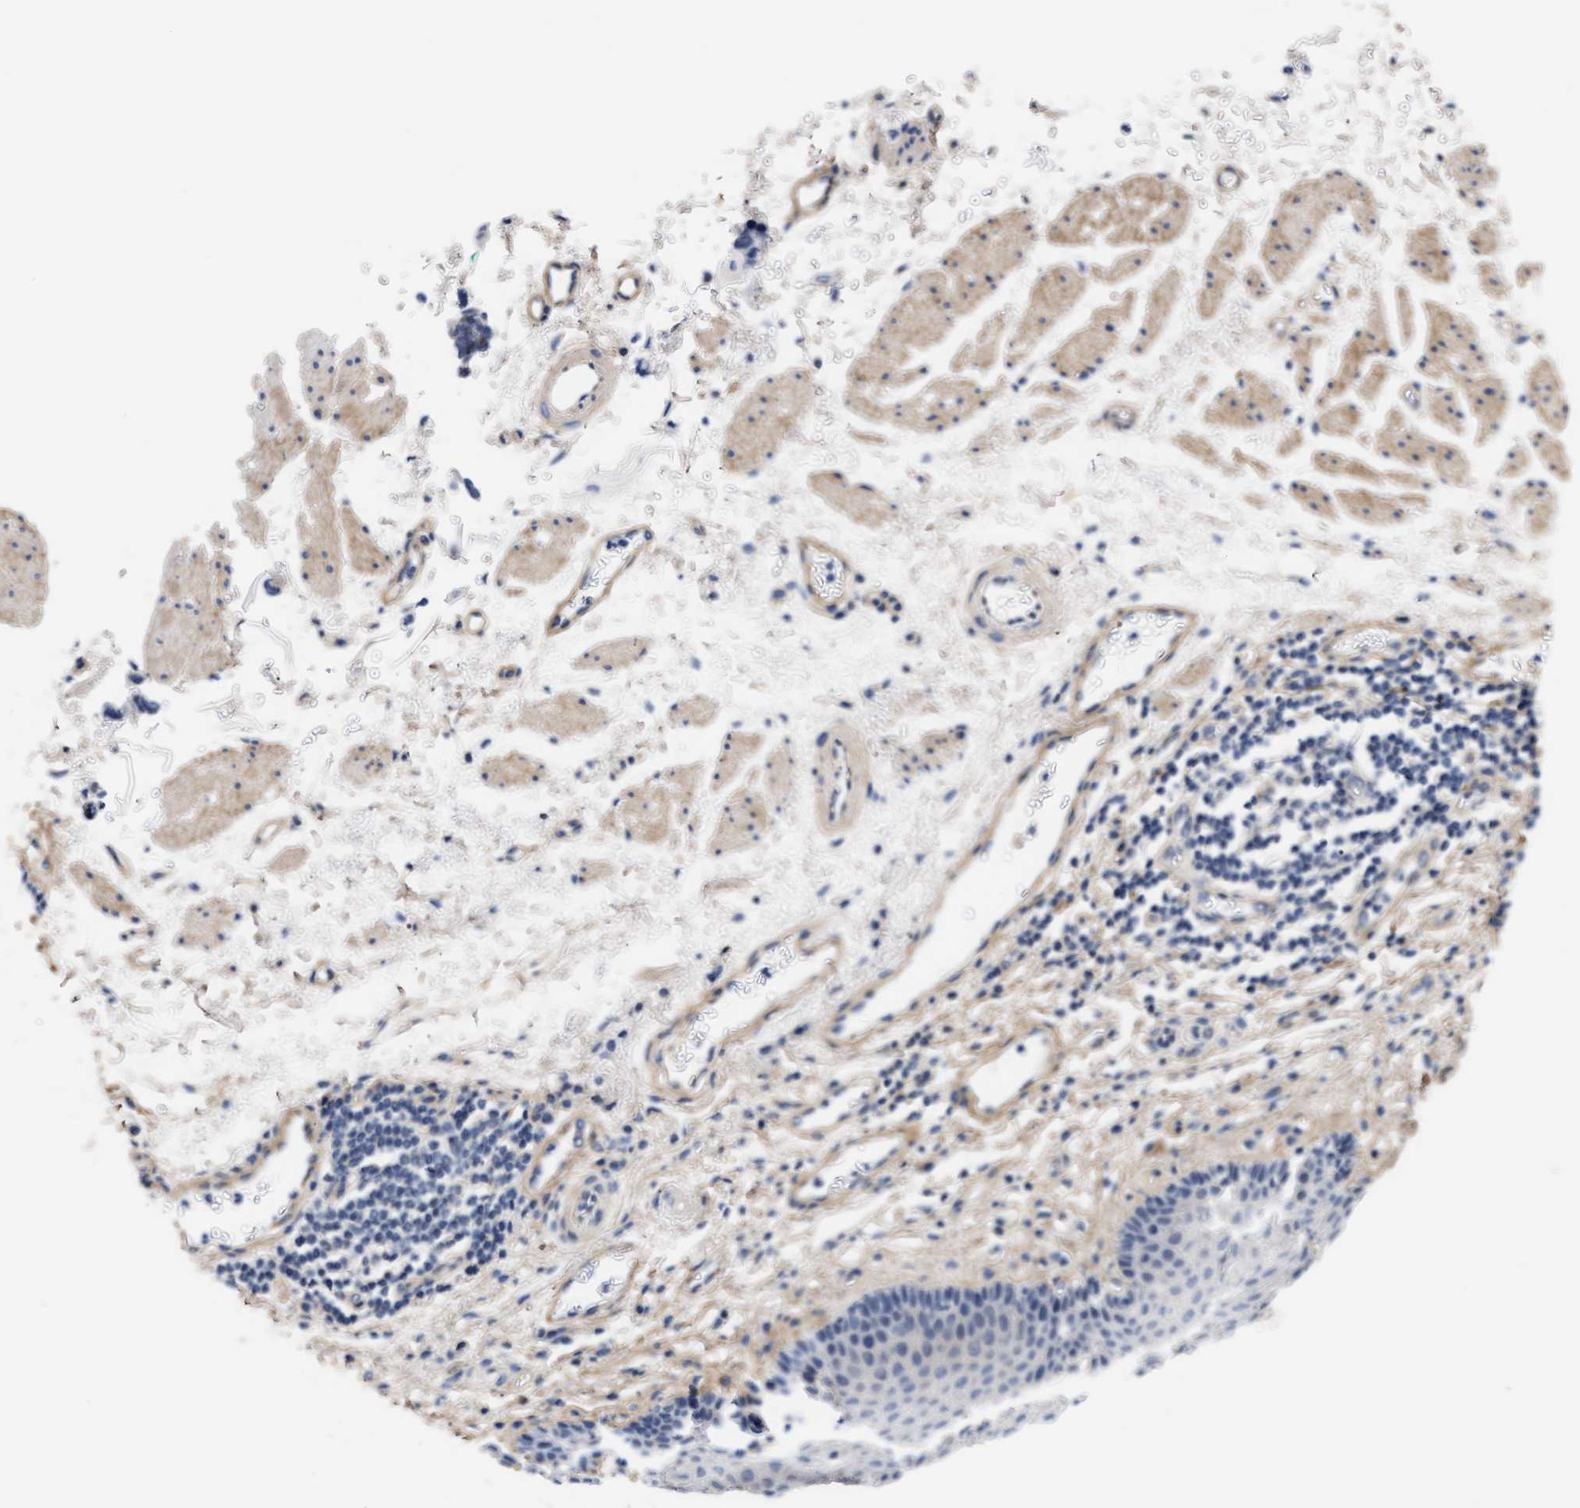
{"staining": {"intensity": "negative", "quantity": "none", "location": "none"}, "tissue": "esophagus", "cell_type": "Squamous epithelial cells", "image_type": "normal", "snomed": [{"axis": "morphology", "description": "Normal tissue, NOS"}, {"axis": "topography", "description": "Esophagus"}], "caption": "Protein analysis of unremarkable esophagus reveals no significant staining in squamous epithelial cells. The staining is performed using DAB brown chromogen with nuclei counter-stained in using hematoxylin.", "gene": "ACTL7B", "patient": {"sex": "male", "age": 54}}